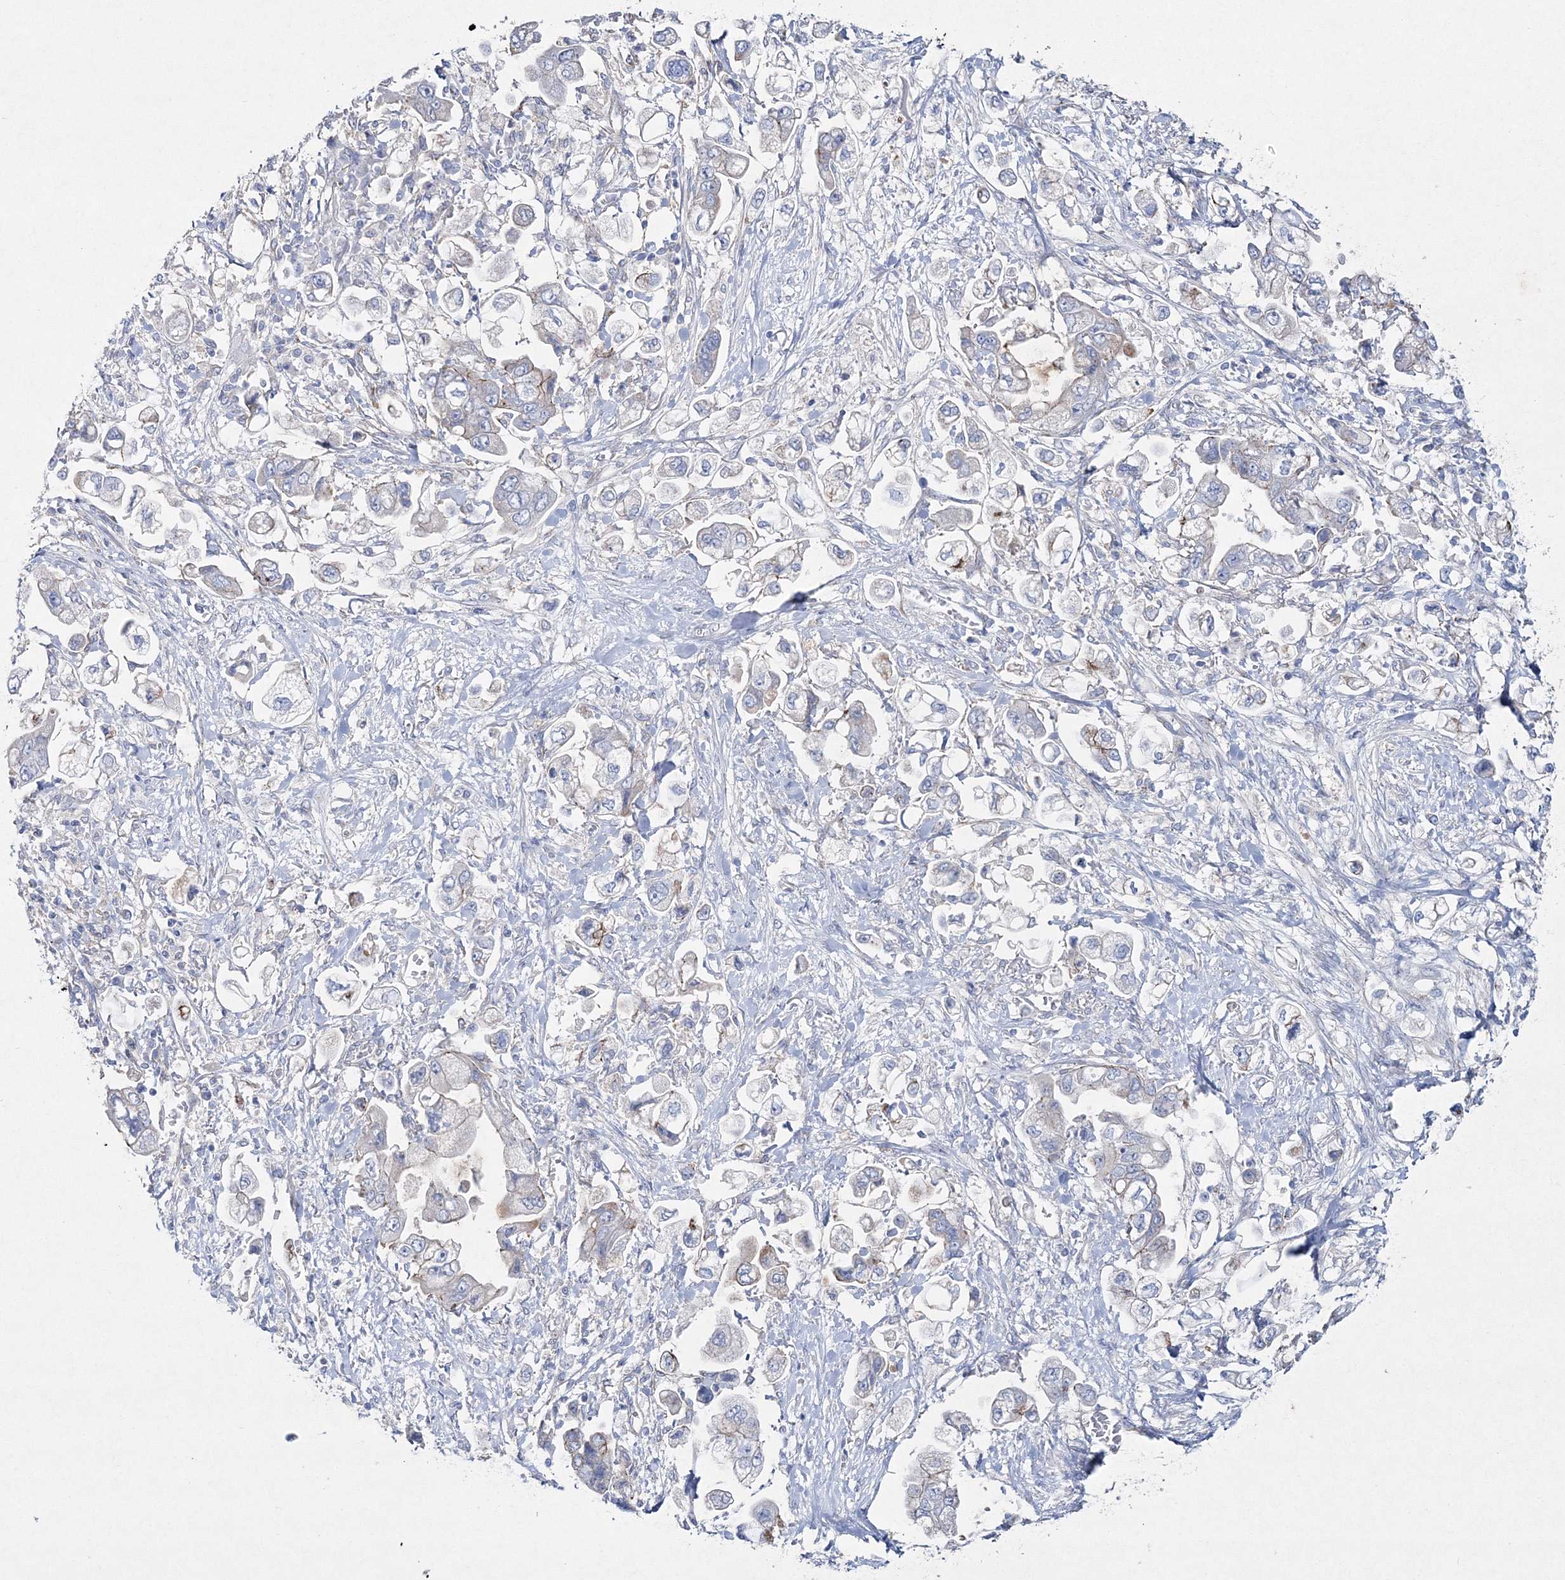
{"staining": {"intensity": "weak", "quantity": "<25%", "location": "cytoplasmic/membranous"}, "tissue": "stomach cancer", "cell_type": "Tumor cells", "image_type": "cancer", "snomed": [{"axis": "morphology", "description": "Adenocarcinoma, NOS"}, {"axis": "topography", "description": "Stomach"}], "caption": "A high-resolution image shows immunohistochemistry (IHC) staining of stomach cancer, which reveals no significant staining in tumor cells.", "gene": "NAA40", "patient": {"sex": "male", "age": 62}}